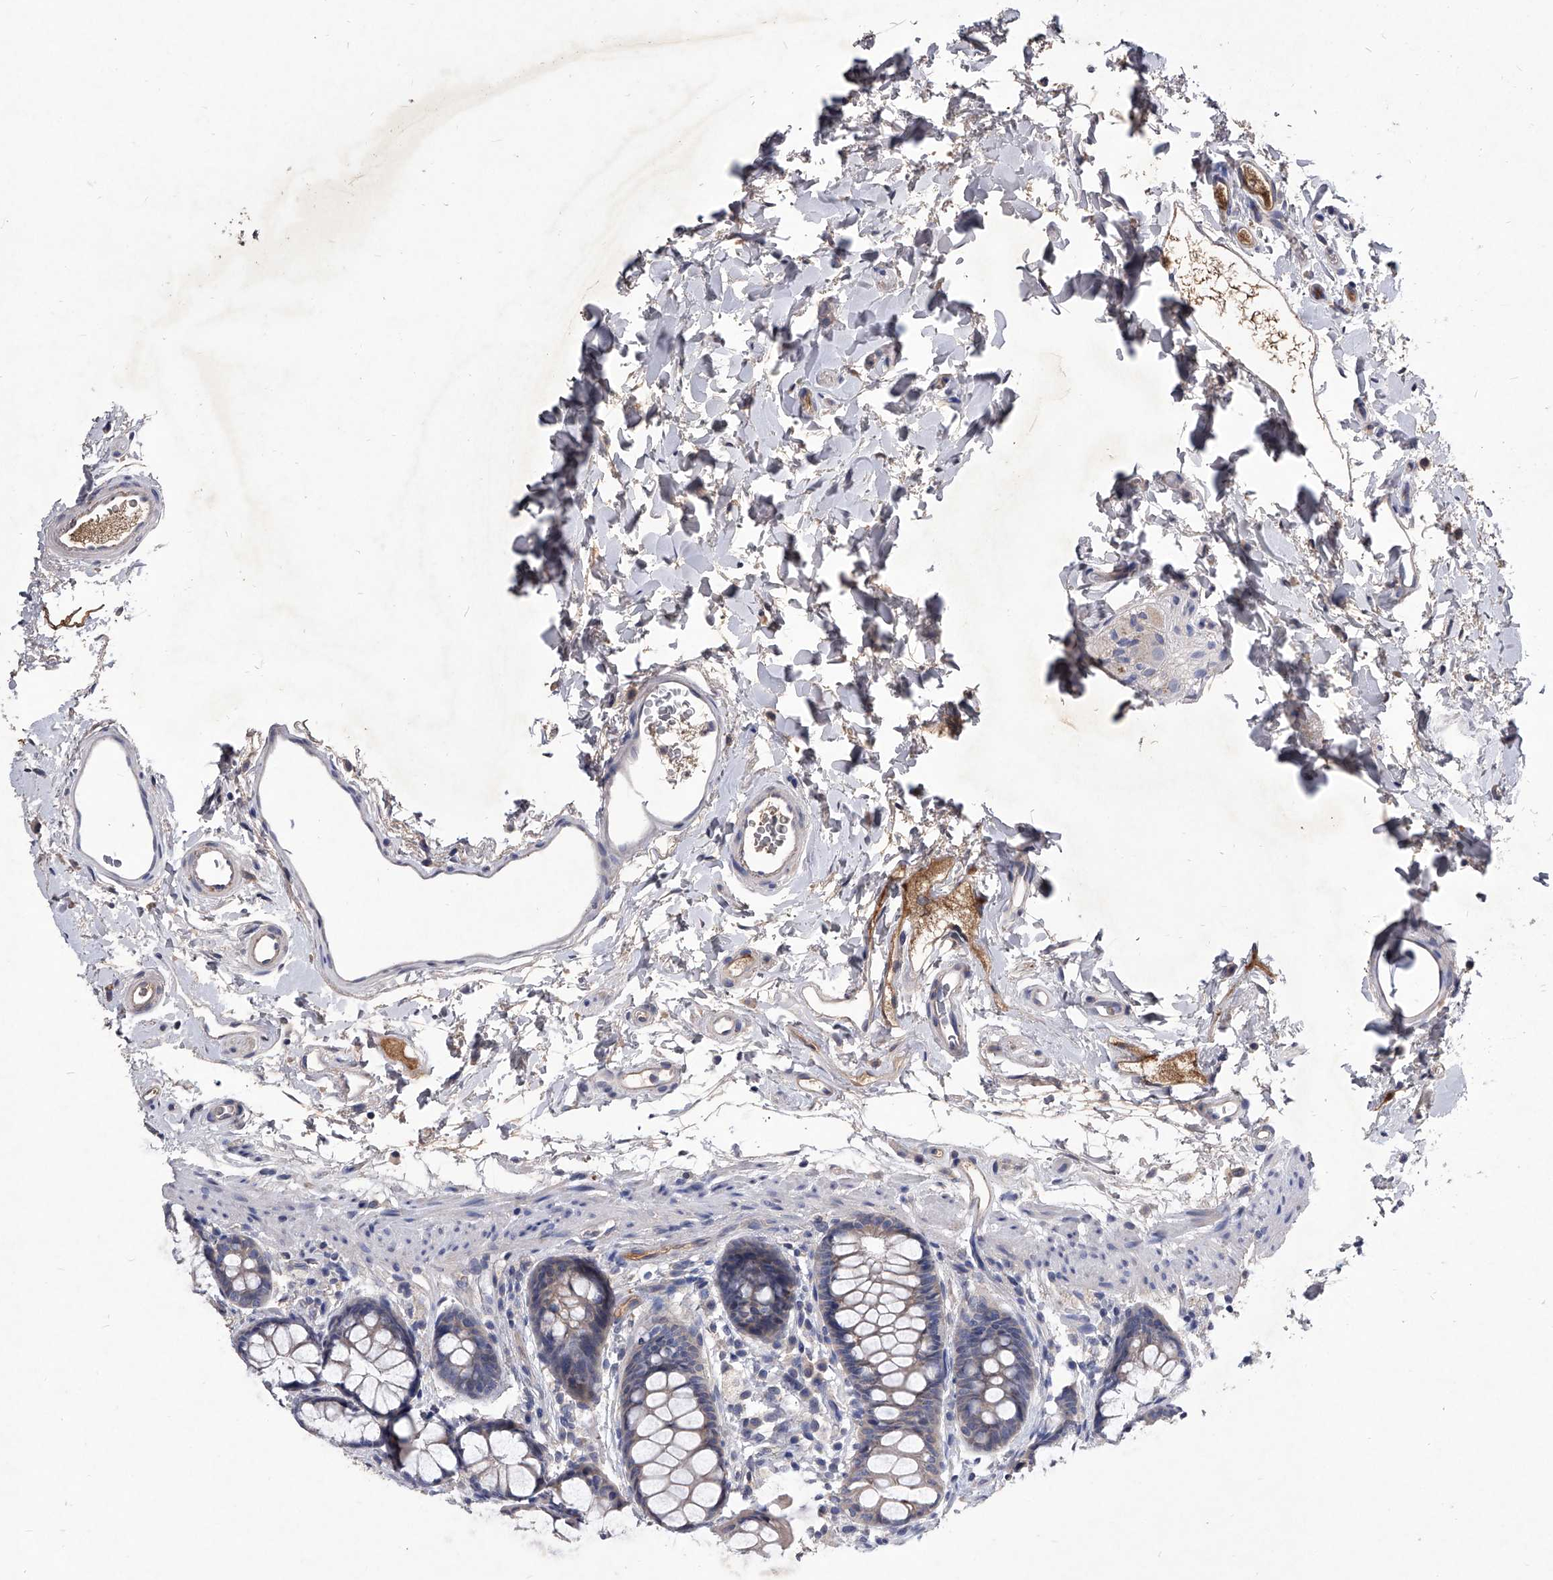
{"staining": {"intensity": "weak", "quantity": "25%-75%", "location": "cytoplasmic/membranous"}, "tissue": "rectum", "cell_type": "Glandular cells", "image_type": "normal", "snomed": [{"axis": "morphology", "description": "Normal tissue, NOS"}, {"axis": "topography", "description": "Rectum"}], "caption": "DAB (3,3'-diaminobenzidine) immunohistochemical staining of benign human rectum demonstrates weak cytoplasmic/membranous protein staining in about 25%-75% of glandular cells. Immunohistochemistry (ihc) stains the protein in brown and the nuclei are stained blue.", "gene": "C5", "patient": {"sex": "female", "age": 65}}